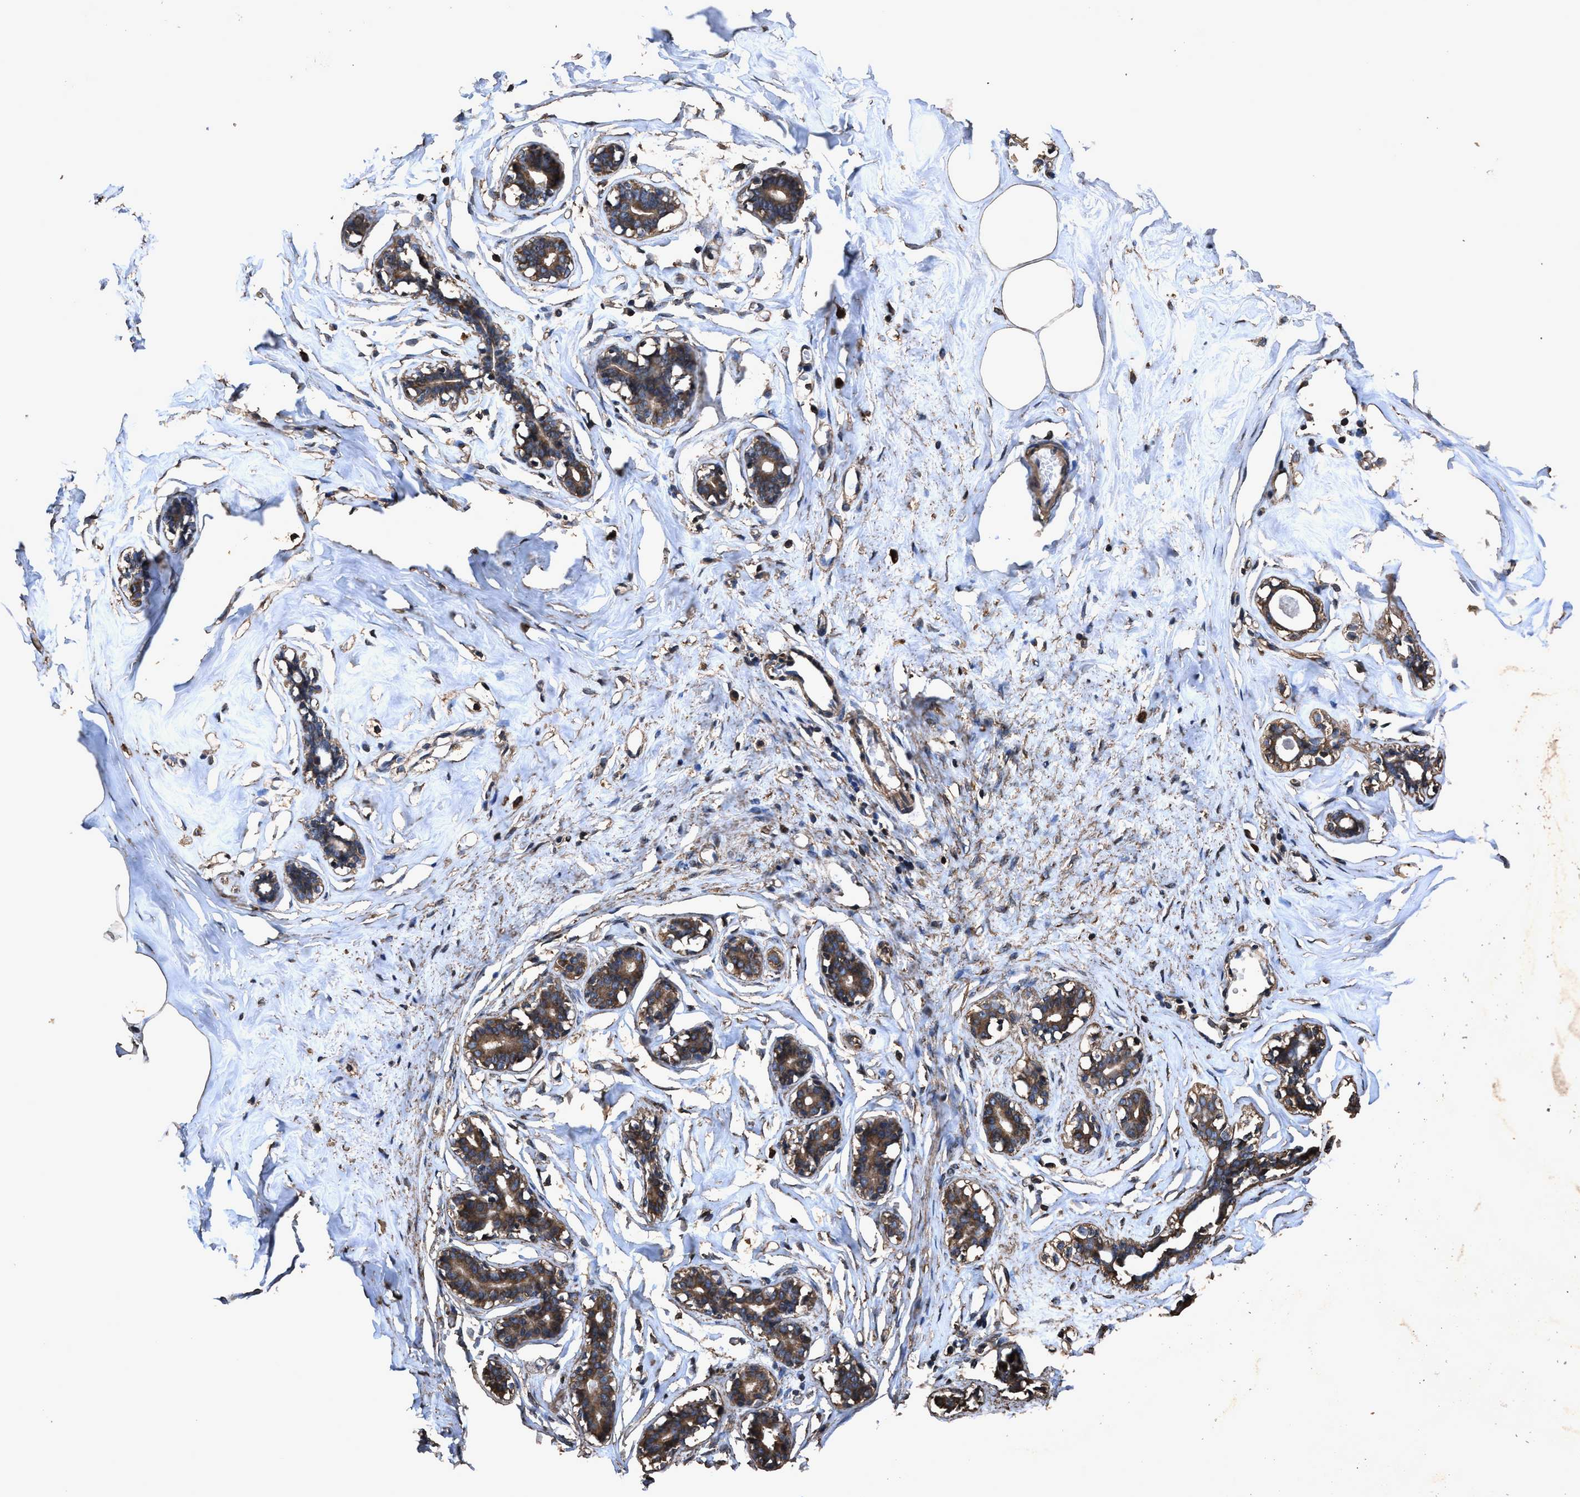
{"staining": {"intensity": "strong", "quantity": ">75%", "location": "cytoplasmic/membranous"}, "tissue": "adipose tissue", "cell_type": "Adipocytes", "image_type": "normal", "snomed": [{"axis": "morphology", "description": "Normal tissue, NOS"}, {"axis": "morphology", "description": "Fibrosis, NOS"}, {"axis": "topography", "description": "Breast"}, {"axis": "topography", "description": "Adipose tissue"}], "caption": "A brown stain labels strong cytoplasmic/membranous staining of a protein in adipocytes of unremarkable adipose tissue.", "gene": "ZMYND19", "patient": {"sex": "female", "age": 39}}